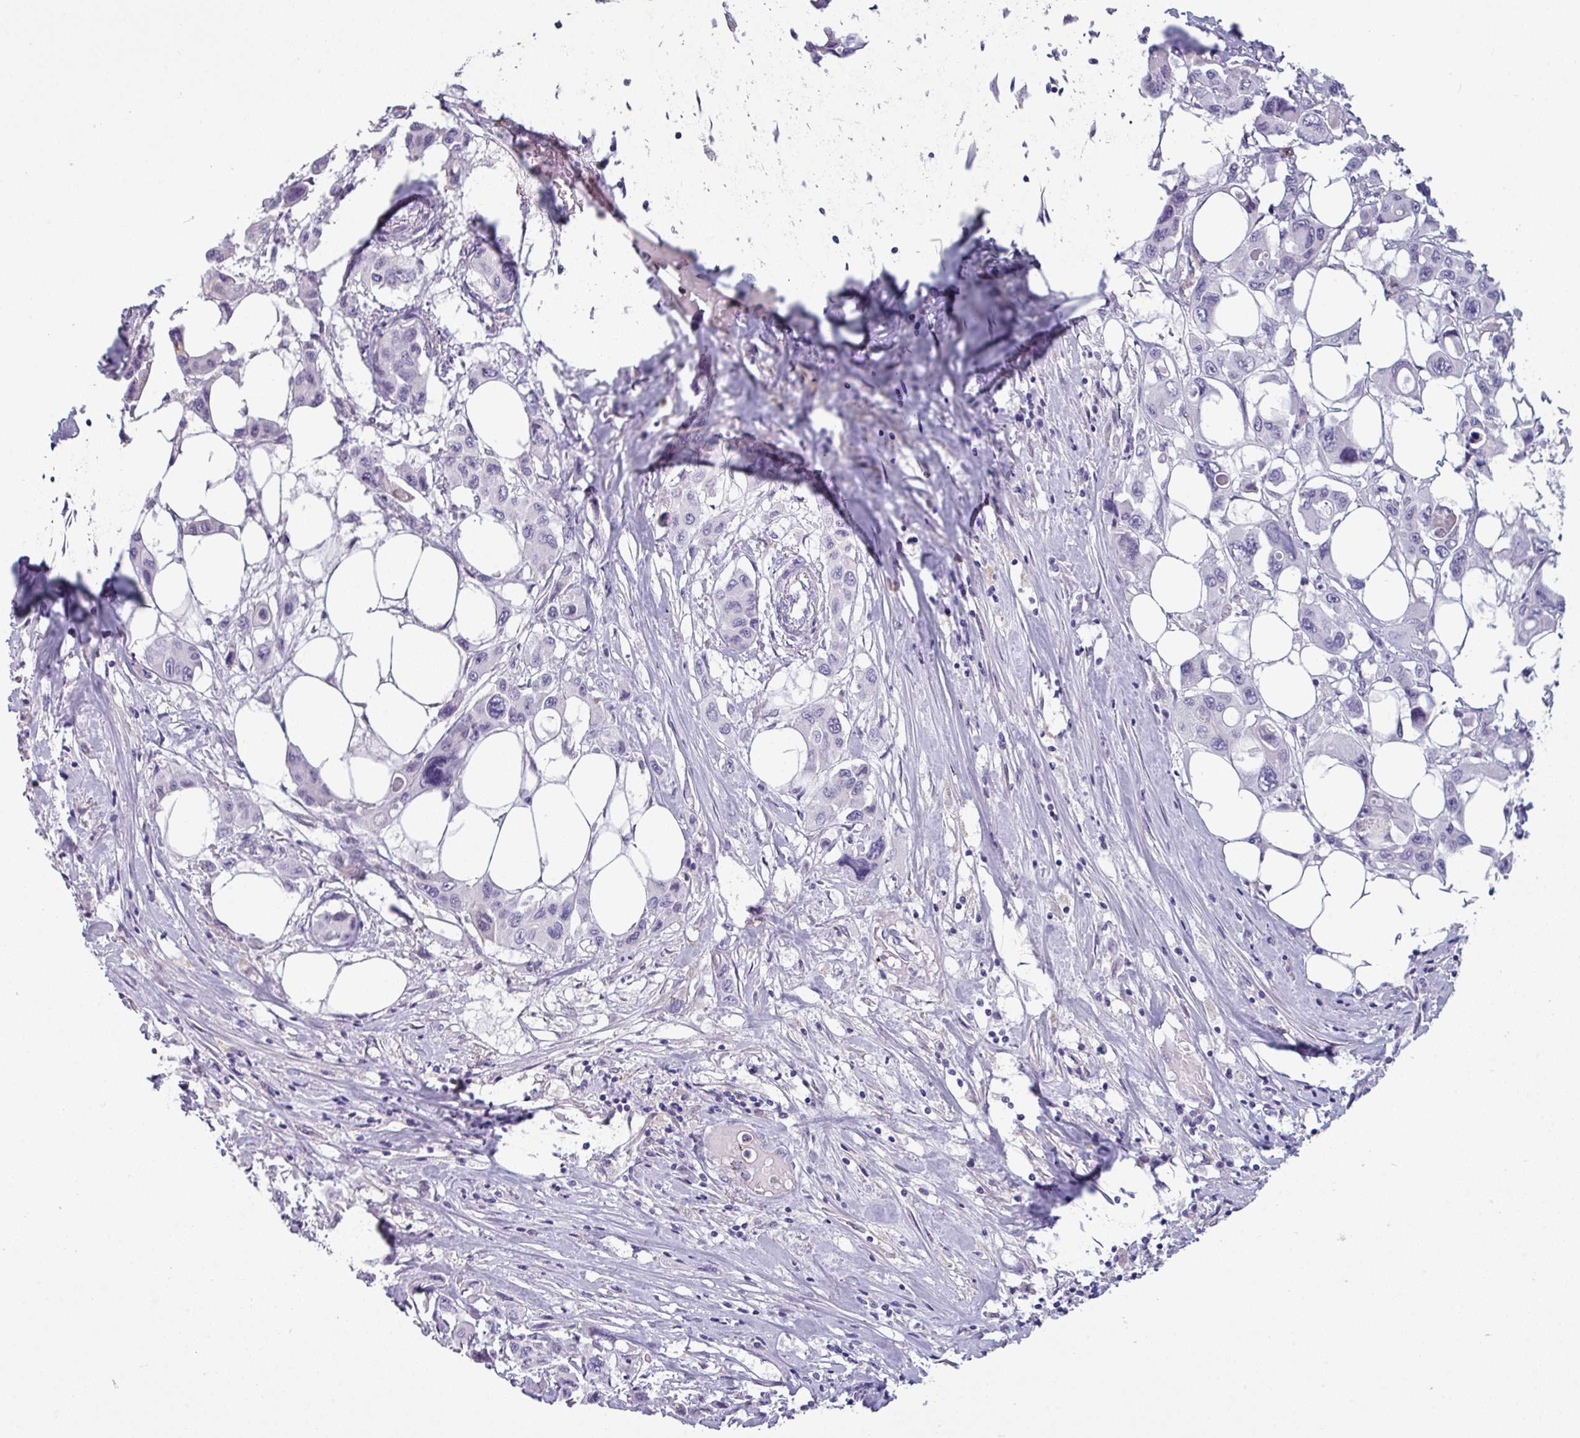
{"staining": {"intensity": "negative", "quantity": "none", "location": "none"}, "tissue": "pancreatic cancer", "cell_type": "Tumor cells", "image_type": "cancer", "snomed": [{"axis": "morphology", "description": "Adenocarcinoma, NOS"}, {"axis": "topography", "description": "Pancreas"}], "caption": "Image shows no significant protein positivity in tumor cells of adenocarcinoma (pancreatic).", "gene": "SLC26A9", "patient": {"sex": "male", "age": 92}}